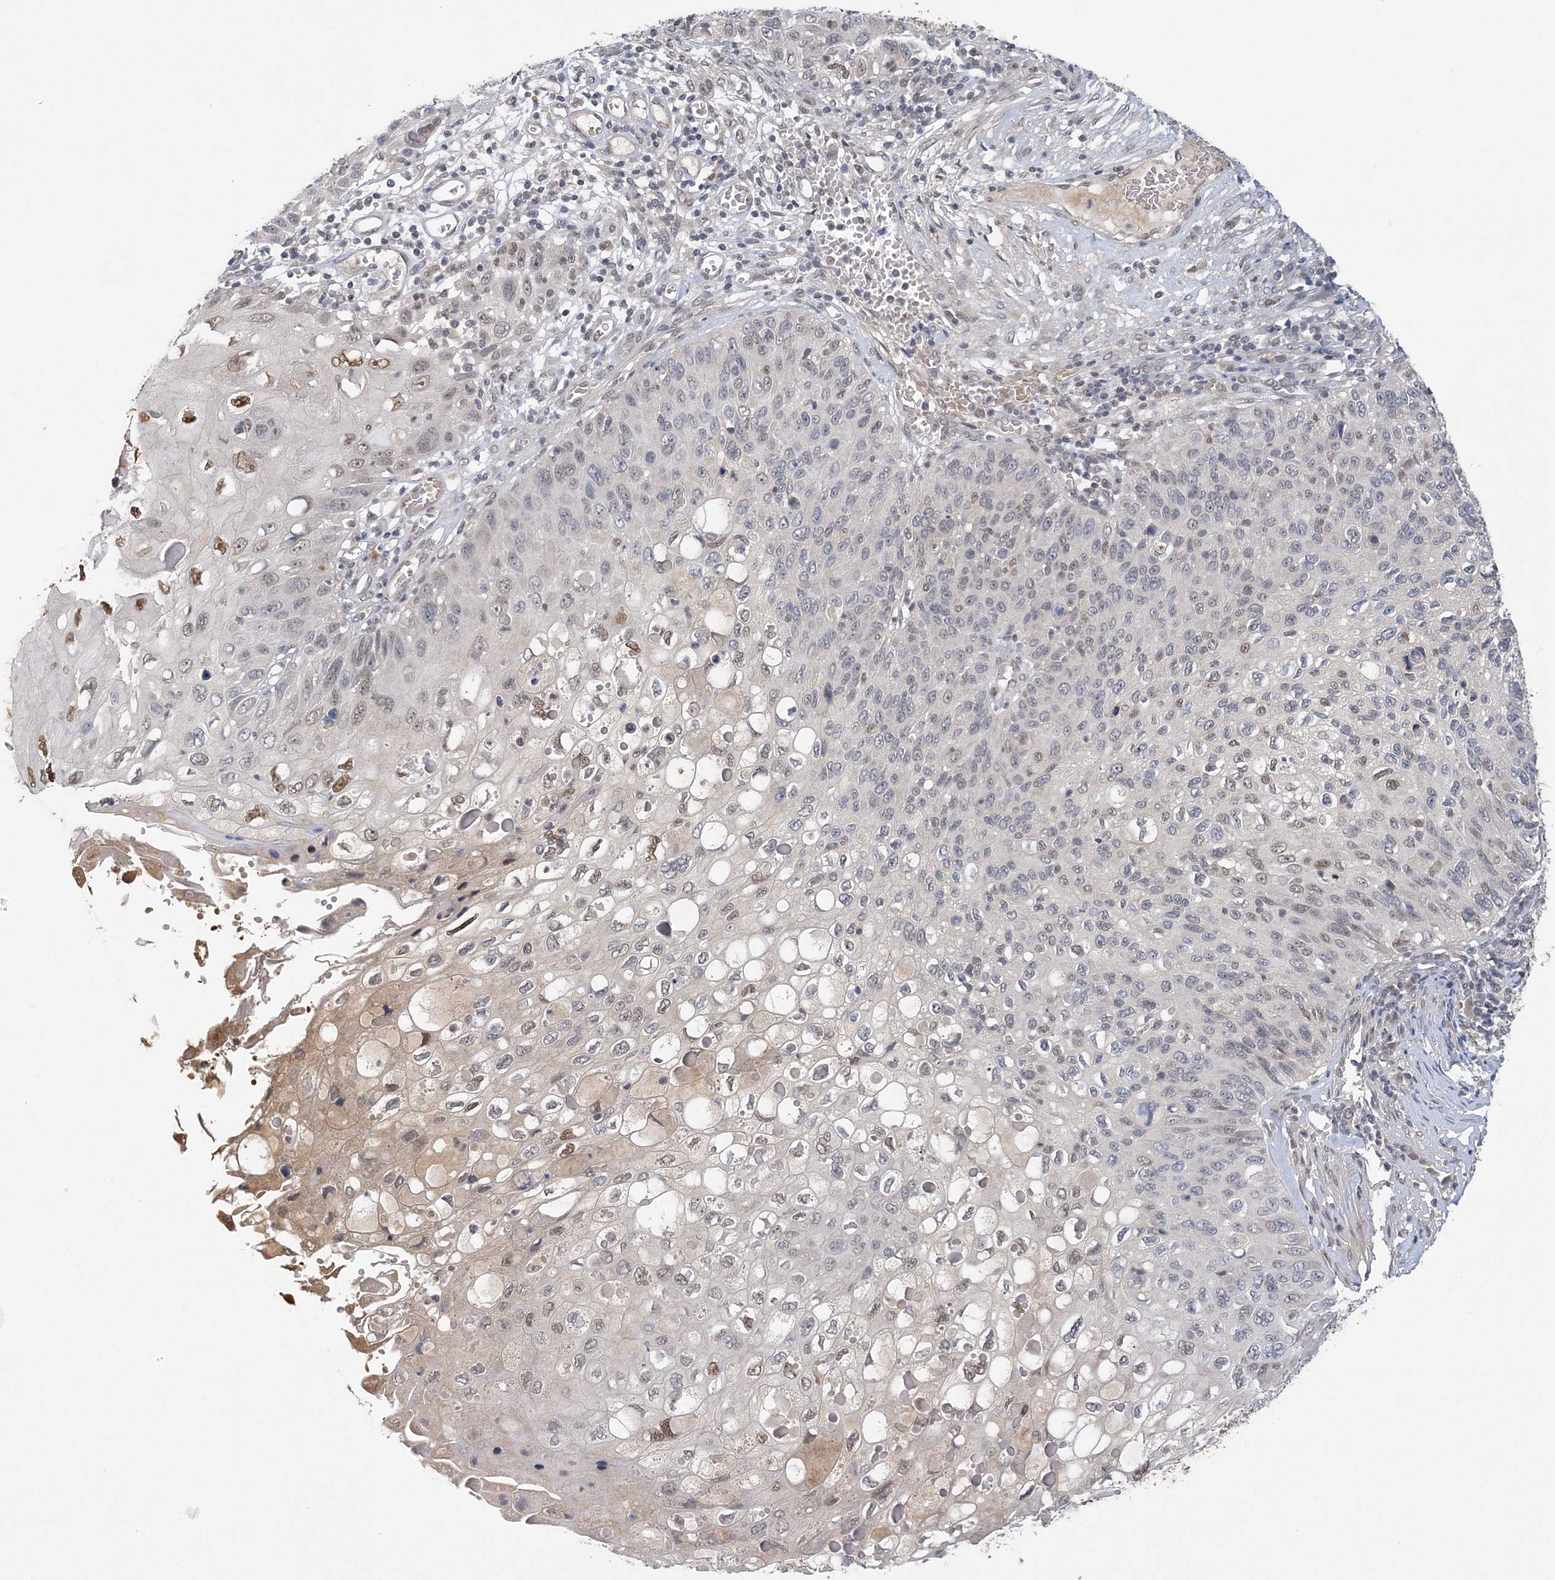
{"staining": {"intensity": "moderate", "quantity": "<25%", "location": "nuclear"}, "tissue": "cervical cancer", "cell_type": "Tumor cells", "image_type": "cancer", "snomed": [{"axis": "morphology", "description": "Squamous cell carcinoma, NOS"}, {"axis": "topography", "description": "Cervix"}], "caption": "Brown immunohistochemical staining in cervical cancer (squamous cell carcinoma) reveals moderate nuclear positivity in approximately <25% of tumor cells.", "gene": "ZBTB7A", "patient": {"sex": "female", "age": 70}}